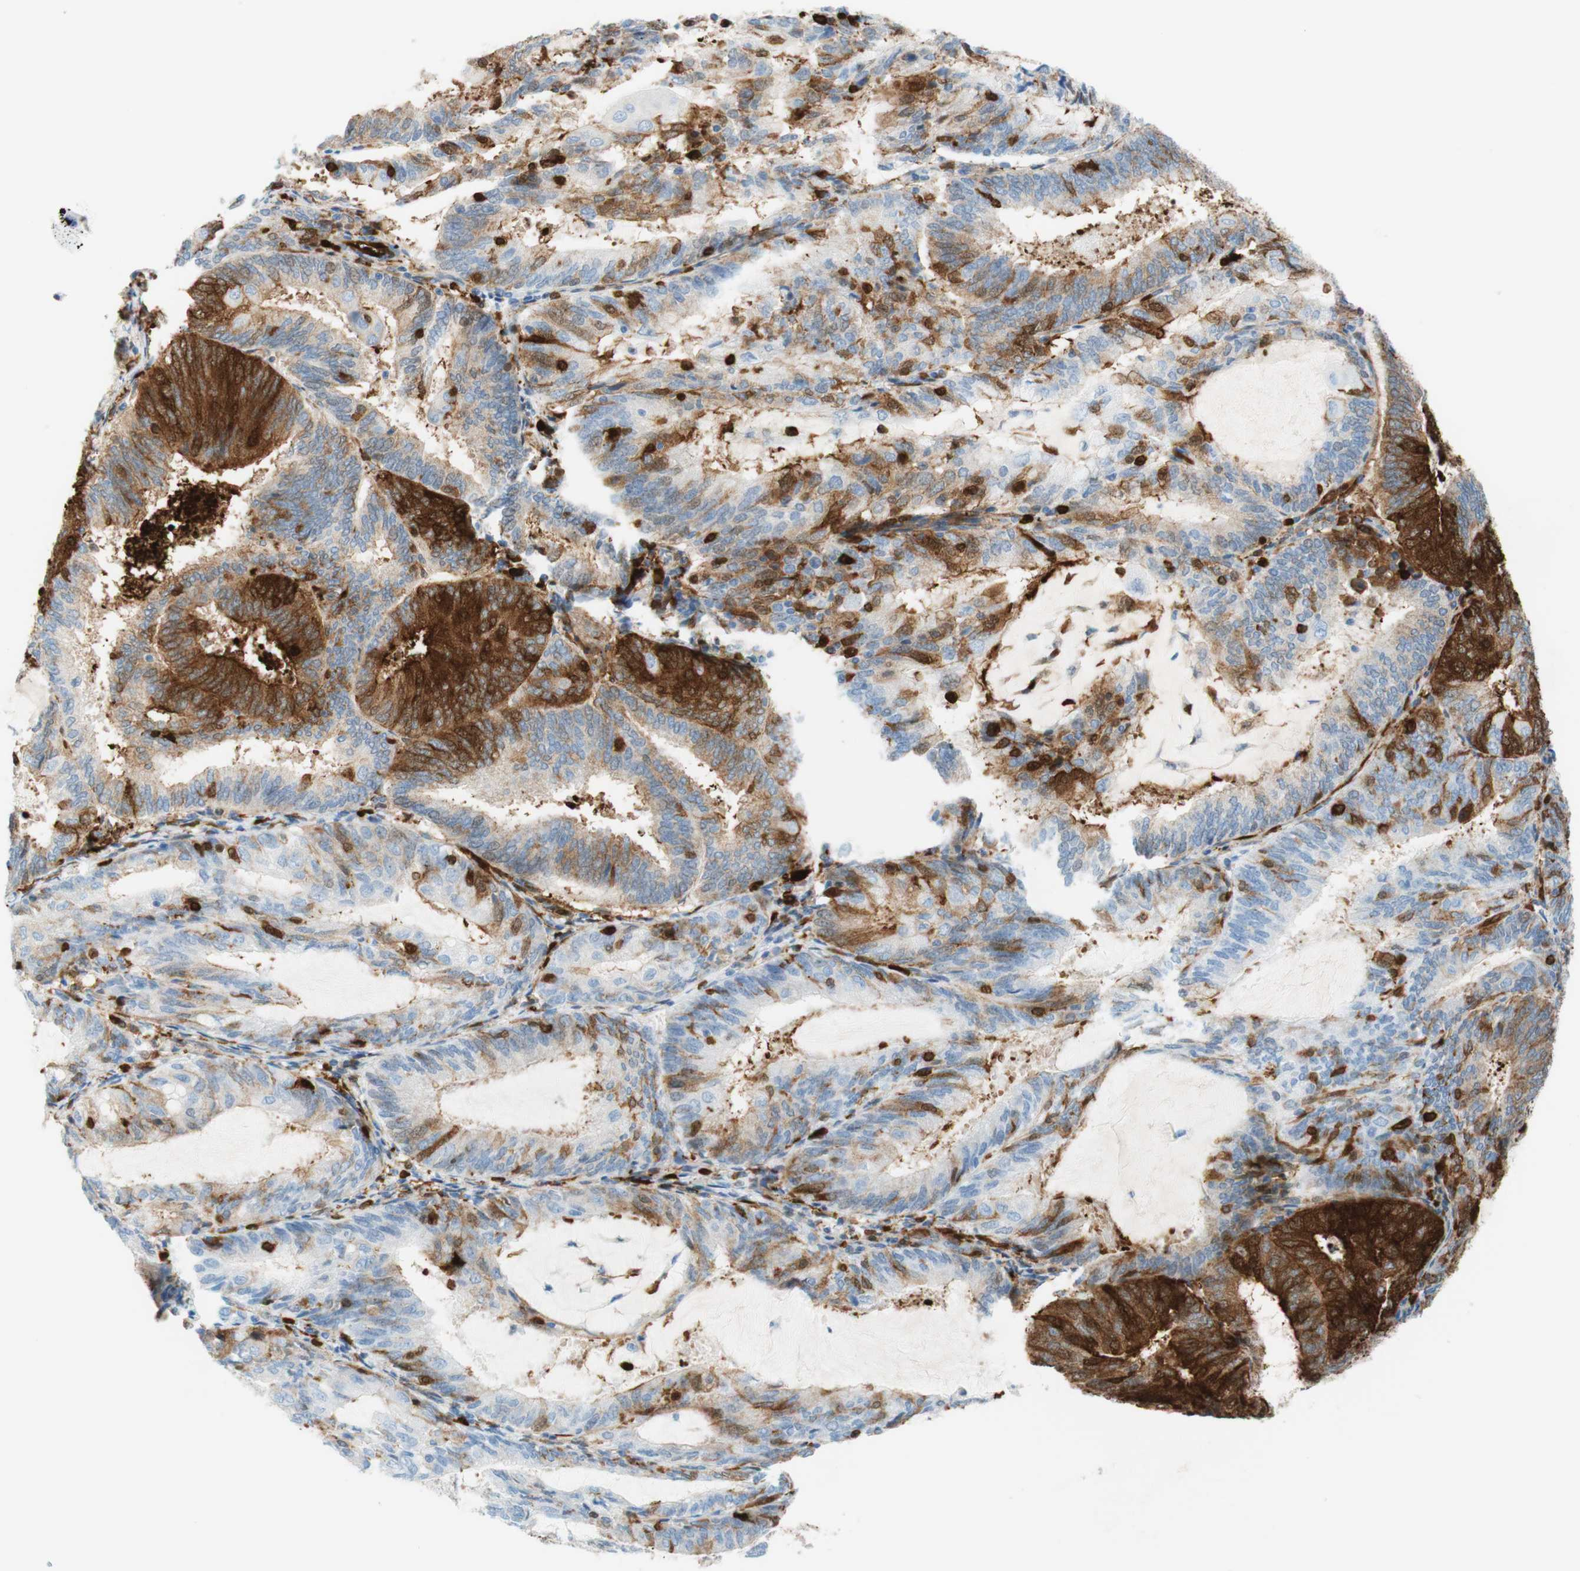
{"staining": {"intensity": "strong", "quantity": "<25%", "location": "cytoplasmic/membranous"}, "tissue": "endometrial cancer", "cell_type": "Tumor cells", "image_type": "cancer", "snomed": [{"axis": "morphology", "description": "Adenocarcinoma, NOS"}, {"axis": "topography", "description": "Endometrium"}], "caption": "Endometrial cancer (adenocarcinoma) stained for a protein reveals strong cytoplasmic/membranous positivity in tumor cells. The protein is shown in brown color, while the nuclei are stained blue.", "gene": "STMN1", "patient": {"sex": "female", "age": 81}}